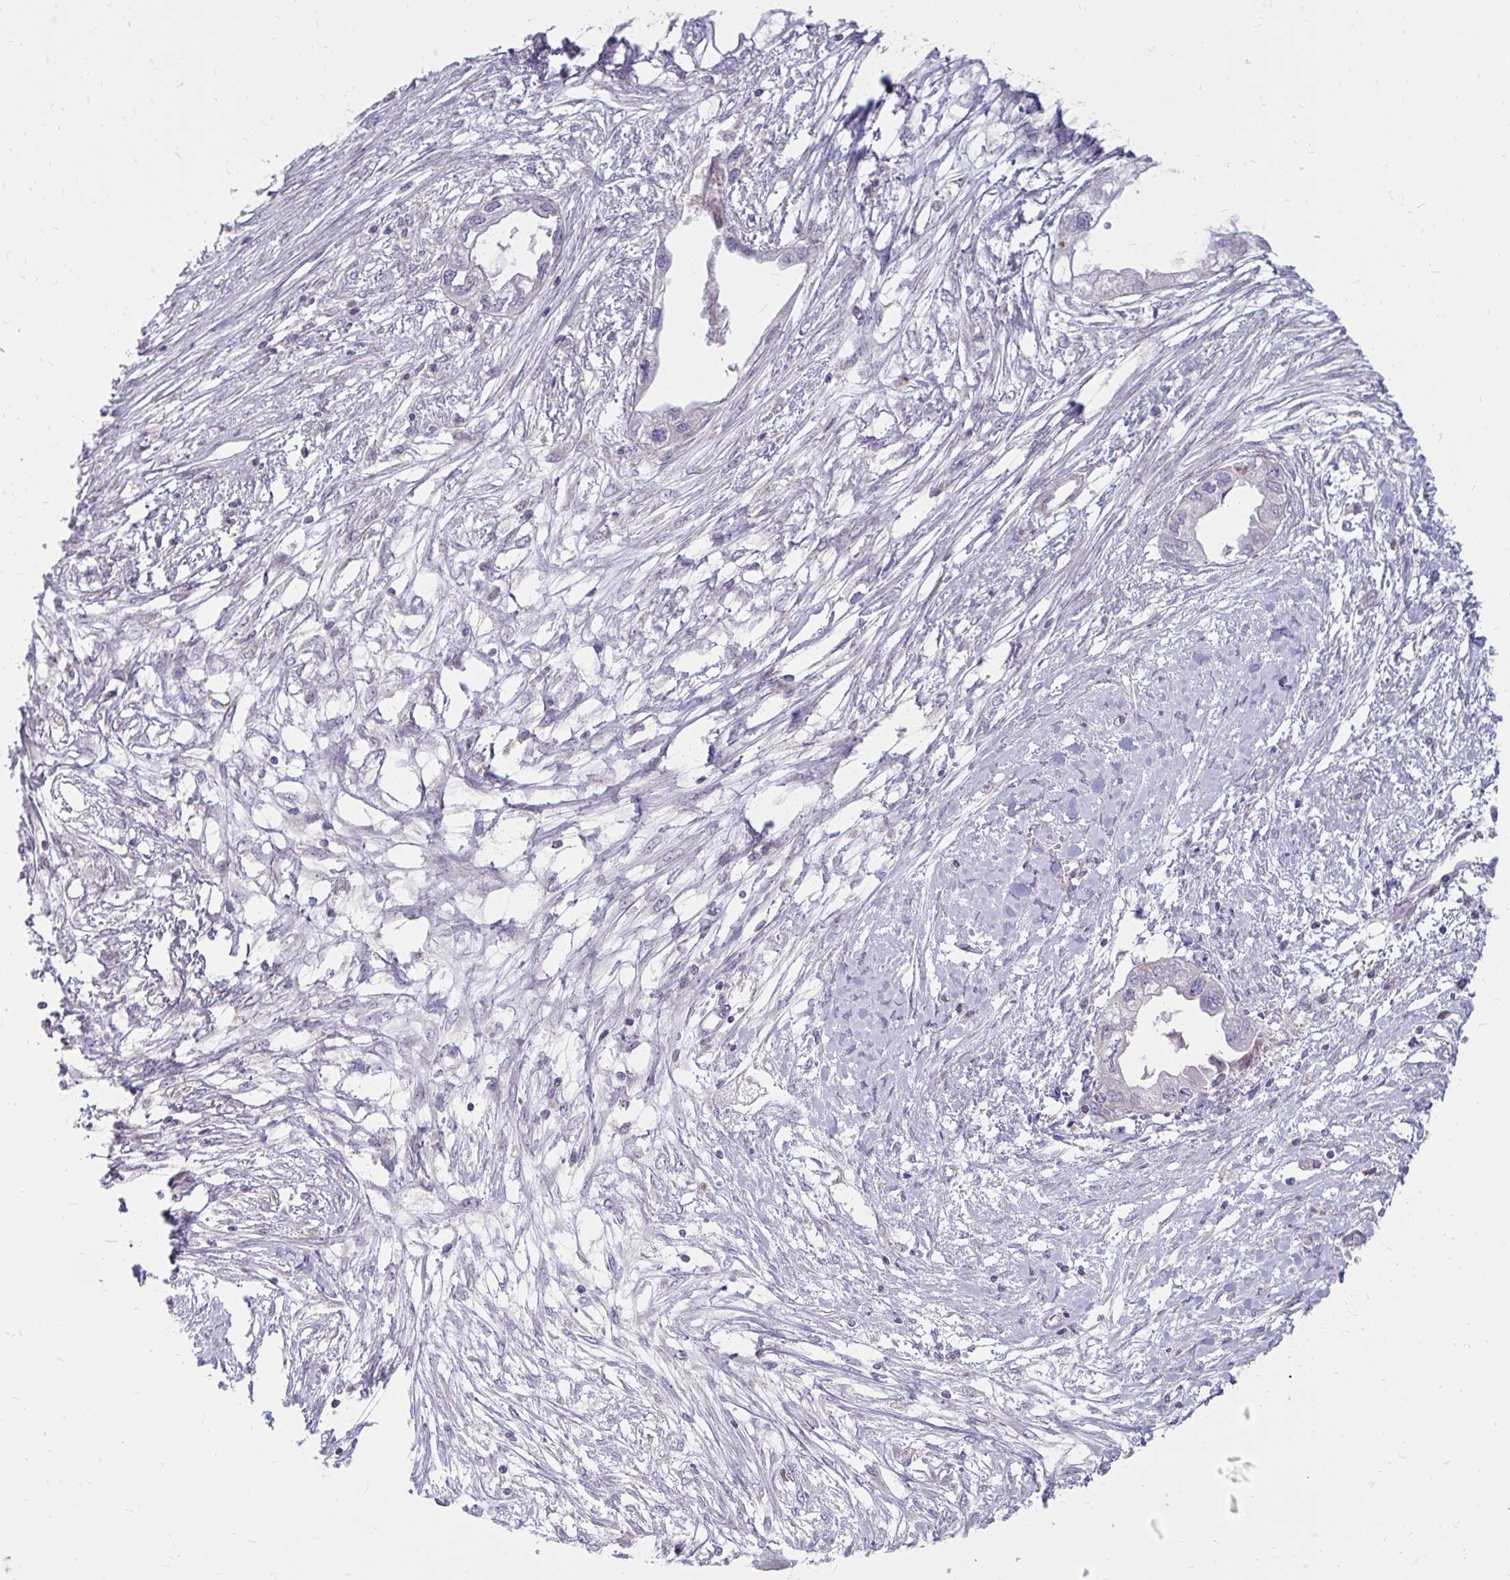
{"staining": {"intensity": "negative", "quantity": "none", "location": "none"}, "tissue": "endometrial cancer", "cell_type": "Tumor cells", "image_type": "cancer", "snomed": [{"axis": "morphology", "description": "Adenocarcinoma, NOS"}, {"axis": "morphology", "description": "Adenocarcinoma, metastatic, NOS"}, {"axis": "topography", "description": "Adipose tissue"}, {"axis": "topography", "description": "Endometrium"}], "caption": "This is an IHC micrograph of endometrial metastatic adenocarcinoma. There is no expression in tumor cells.", "gene": "ASAP1", "patient": {"sex": "female", "age": 67}}